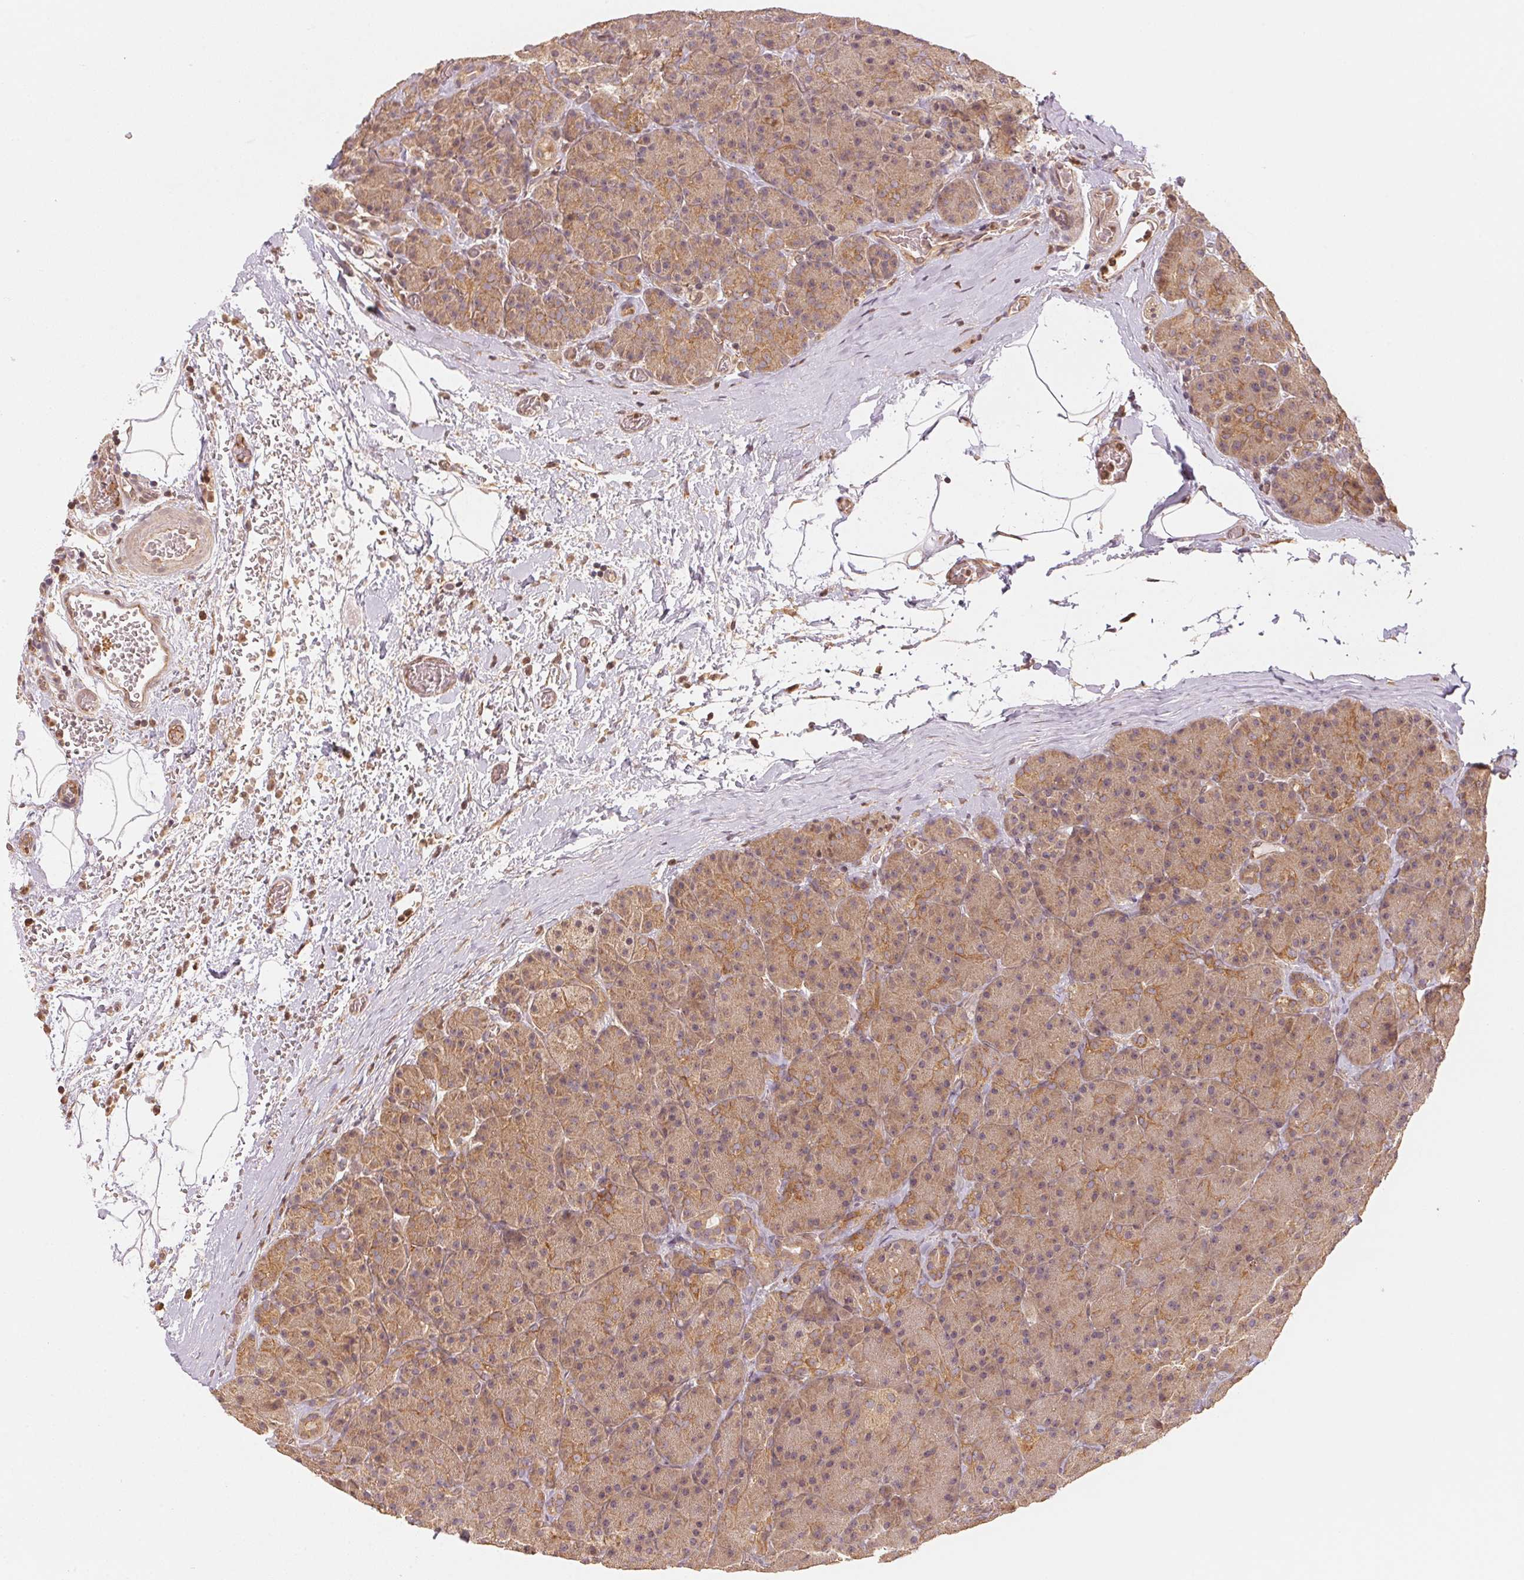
{"staining": {"intensity": "moderate", "quantity": ">75%", "location": "cytoplasmic/membranous"}, "tissue": "pancreas", "cell_type": "Exocrine glandular cells", "image_type": "normal", "snomed": [{"axis": "morphology", "description": "Normal tissue, NOS"}, {"axis": "topography", "description": "Pancreas"}], "caption": "Pancreas stained for a protein displays moderate cytoplasmic/membranous positivity in exocrine glandular cells. (DAB (3,3'-diaminobenzidine) IHC, brown staining for protein, blue staining for nuclei).", "gene": "STRN4", "patient": {"sex": "male", "age": 57}}